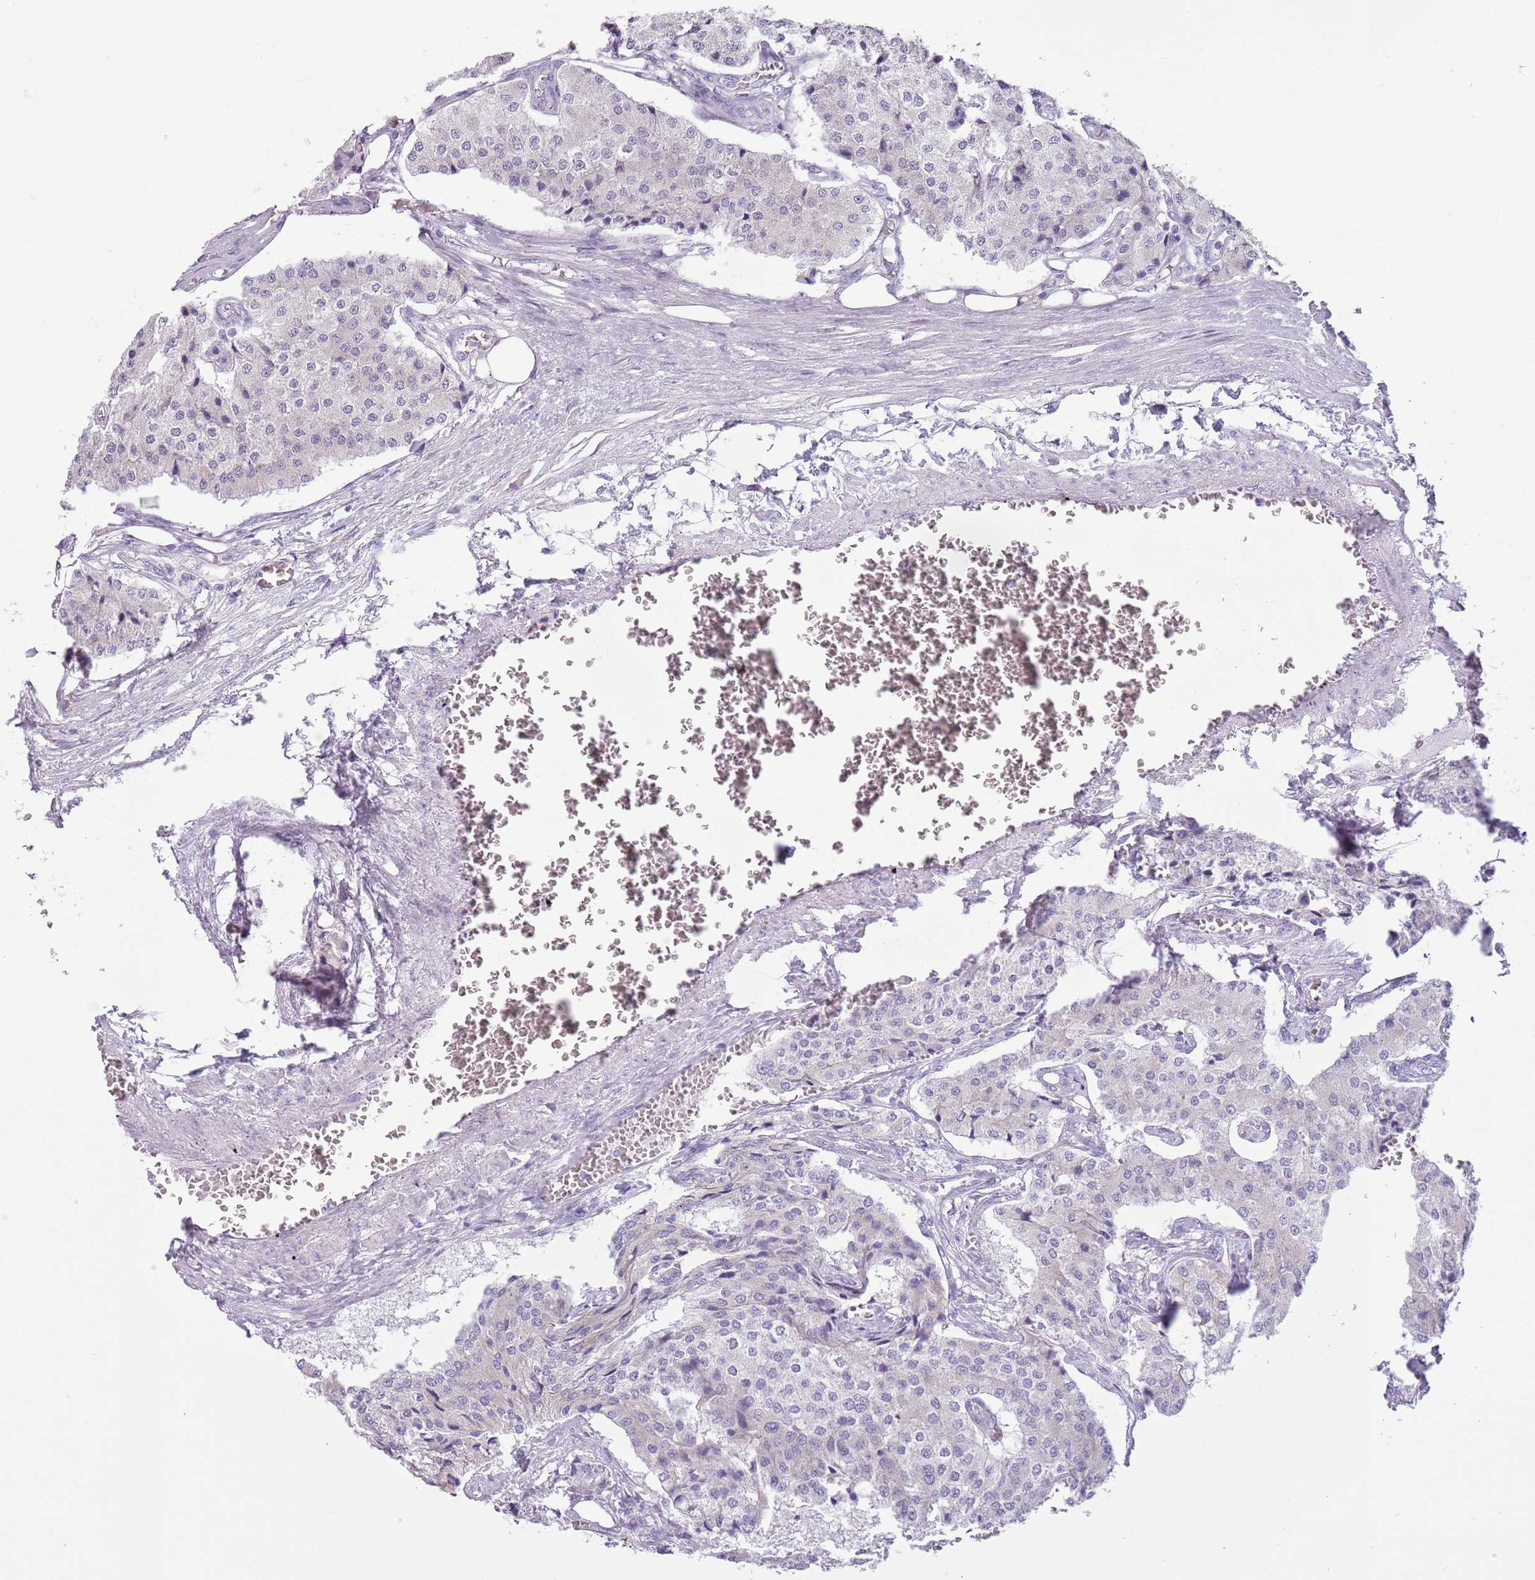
{"staining": {"intensity": "negative", "quantity": "none", "location": "none"}, "tissue": "carcinoid", "cell_type": "Tumor cells", "image_type": "cancer", "snomed": [{"axis": "morphology", "description": "Carcinoid, malignant, NOS"}, {"axis": "topography", "description": "Colon"}], "caption": "Carcinoid stained for a protein using immunohistochemistry demonstrates no expression tumor cells.", "gene": "HYOU1", "patient": {"sex": "female", "age": 52}}